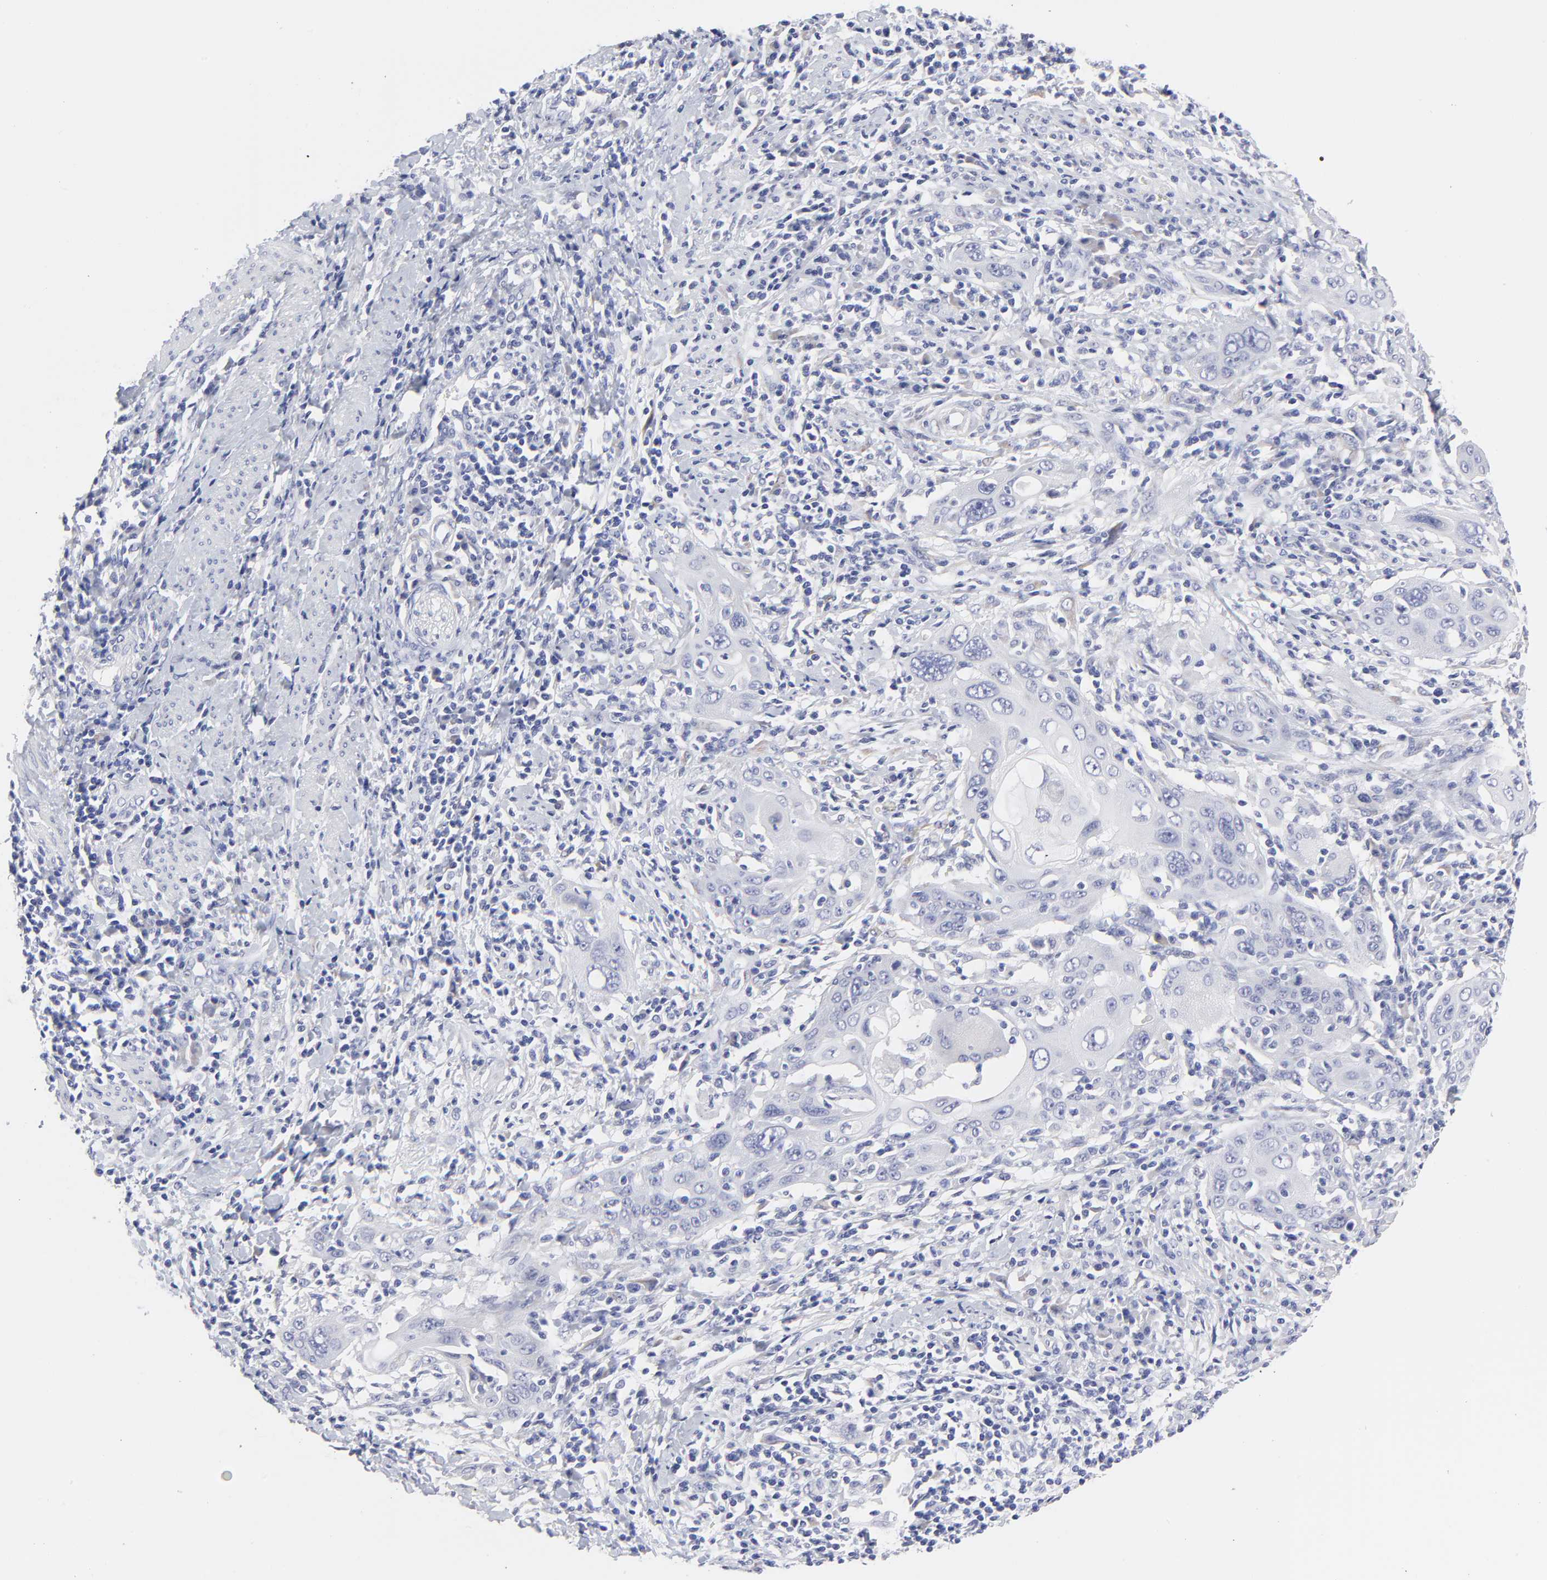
{"staining": {"intensity": "negative", "quantity": "none", "location": "none"}, "tissue": "cervical cancer", "cell_type": "Tumor cells", "image_type": "cancer", "snomed": [{"axis": "morphology", "description": "Squamous cell carcinoma, NOS"}, {"axis": "topography", "description": "Cervix"}], "caption": "Protein analysis of cervical squamous cell carcinoma demonstrates no significant positivity in tumor cells.", "gene": "DUSP9", "patient": {"sex": "female", "age": 54}}